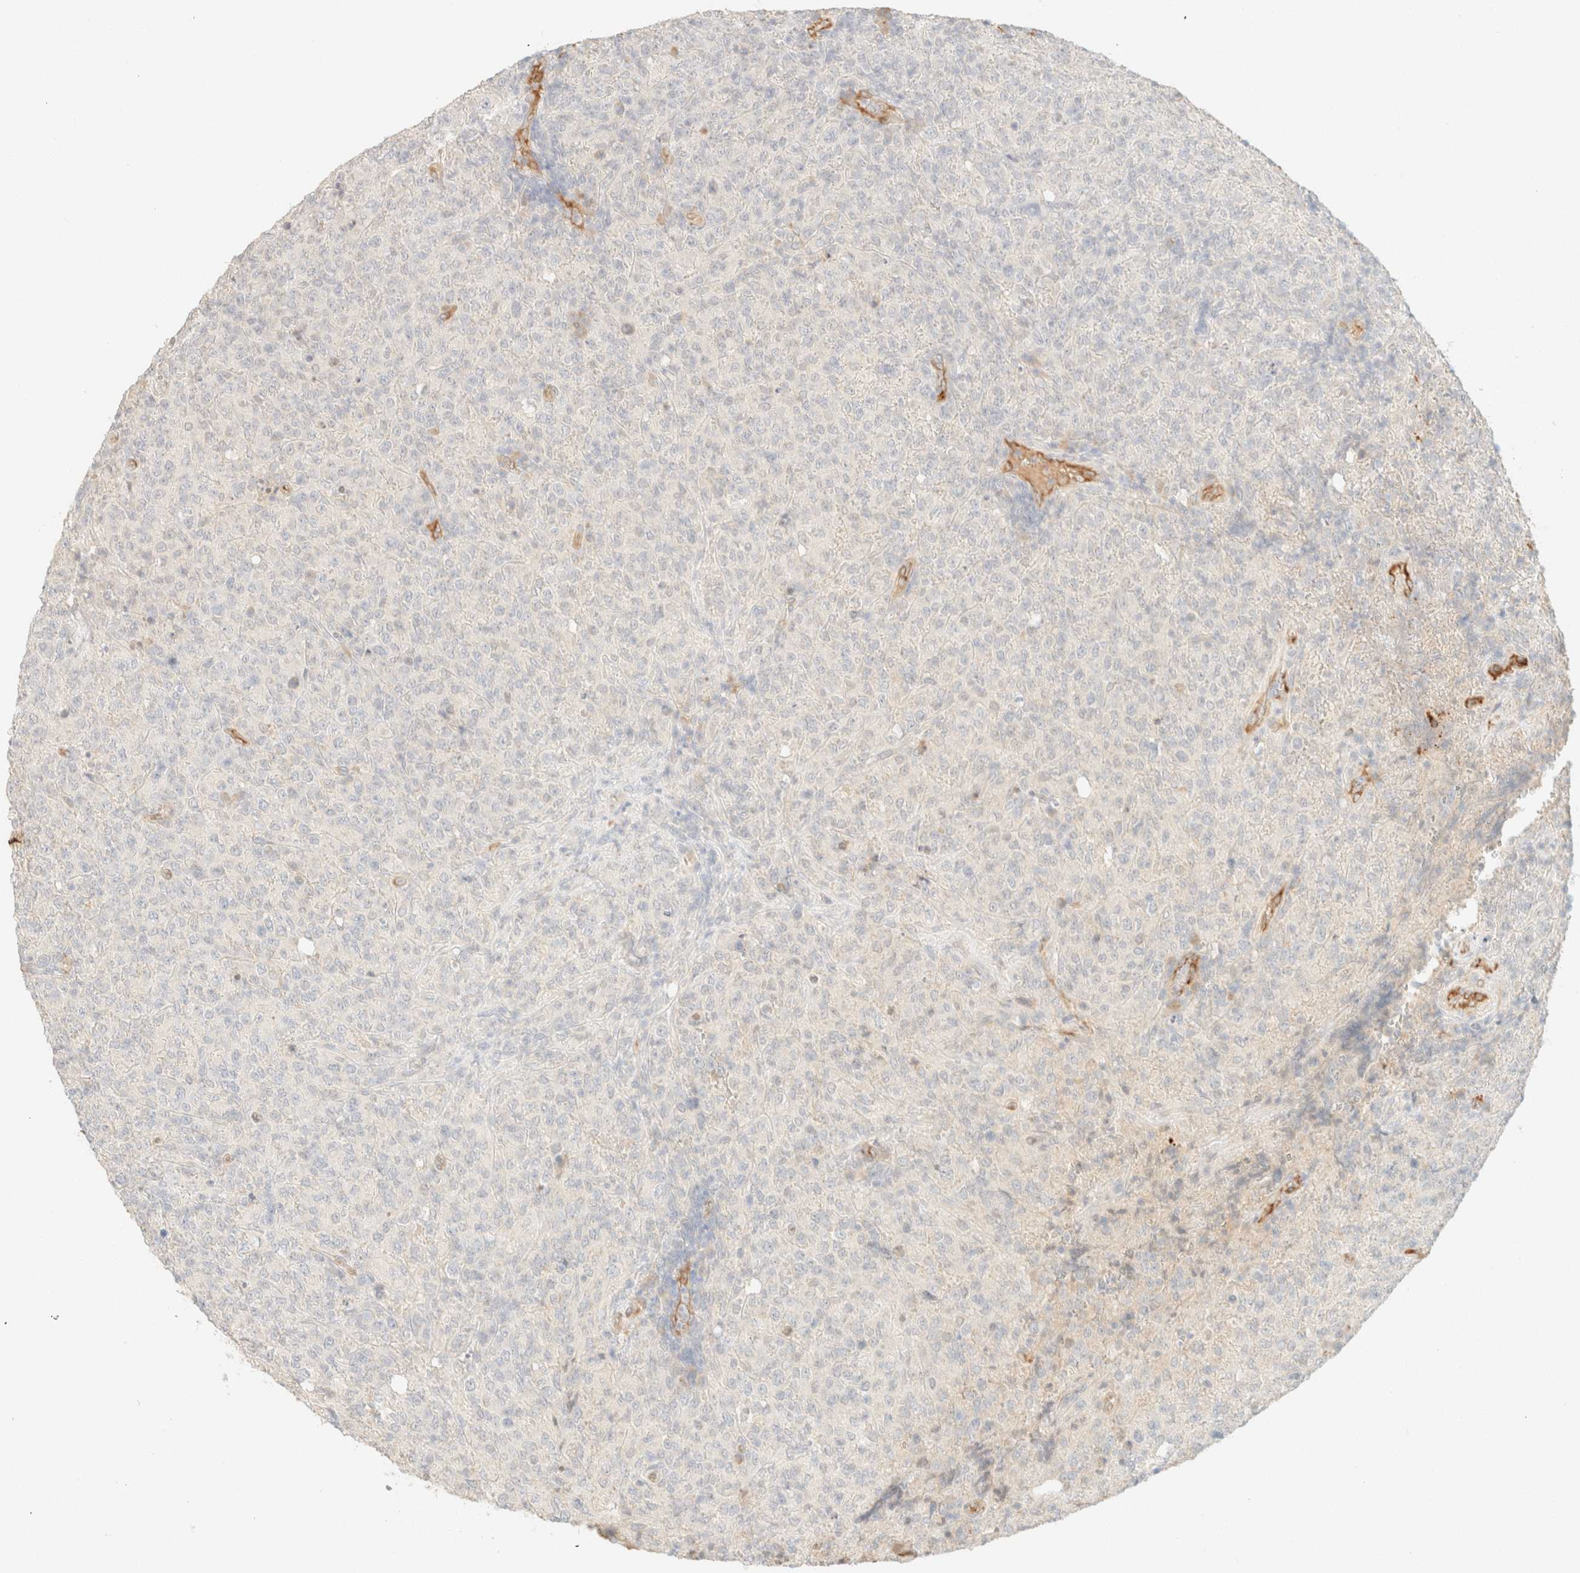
{"staining": {"intensity": "negative", "quantity": "none", "location": "none"}, "tissue": "lymphoma", "cell_type": "Tumor cells", "image_type": "cancer", "snomed": [{"axis": "morphology", "description": "Malignant lymphoma, non-Hodgkin's type, High grade"}, {"axis": "topography", "description": "Tonsil"}], "caption": "Tumor cells show no significant protein positivity in malignant lymphoma, non-Hodgkin's type (high-grade).", "gene": "SPARCL1", "patient": {"sex": "female", "age": 36}}